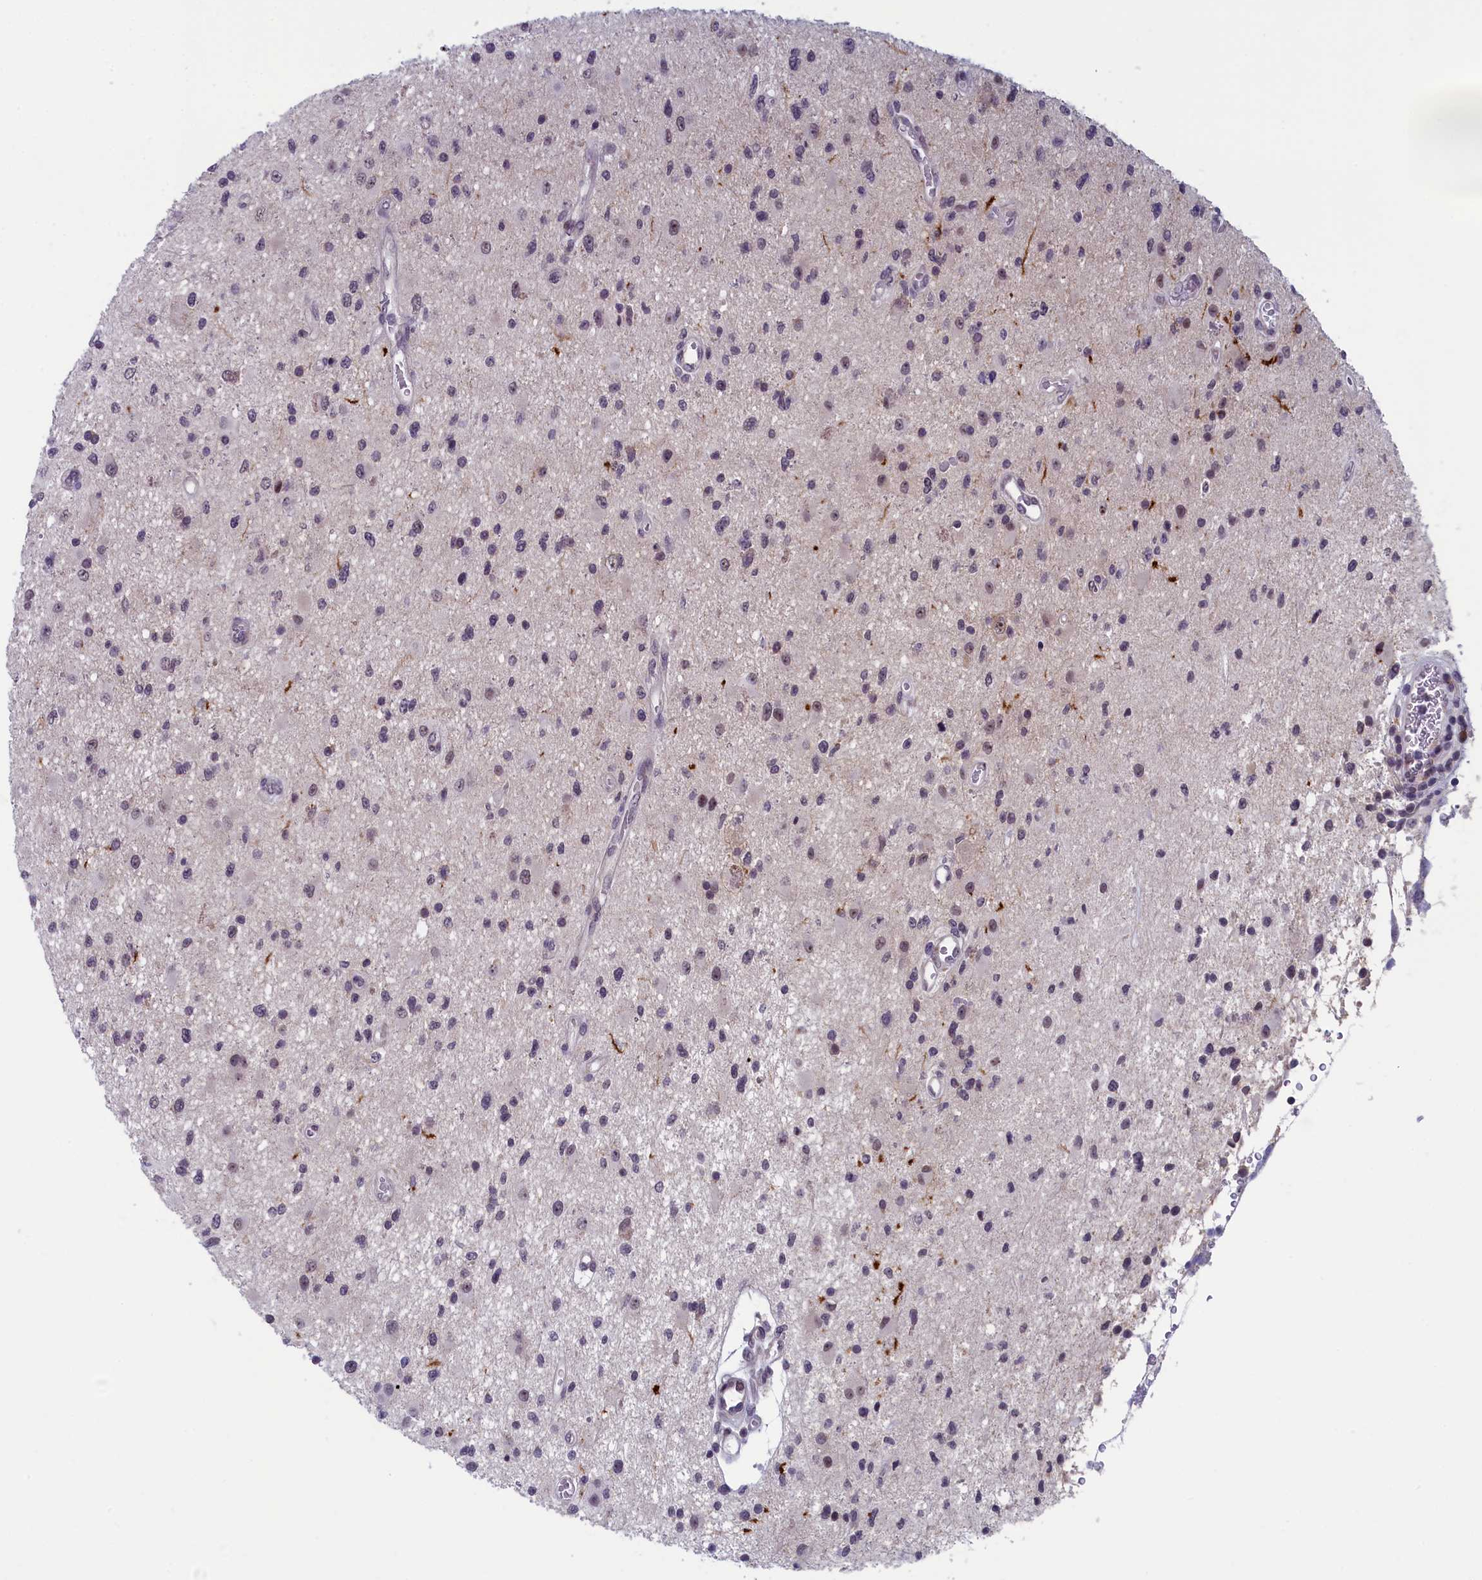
{"staining": {"intensity": "weak", "quantity": "<25%", "location": "nuclear"}, "tissue": "glioma", "cell_type": "Tumor cells", "image_type": "cancer", "snomed": [{"axis": "morphology", "description": "Glioma, malignant, High grade"}, {"axis": "topography", "description": "Brain"}], "caption": "An immunohistochemistry image of glioma is shown. There is no staining in tumor cells of glioma.", "gene": "CNEP1R1", "patient": {"sex": "male", "age": 33}}